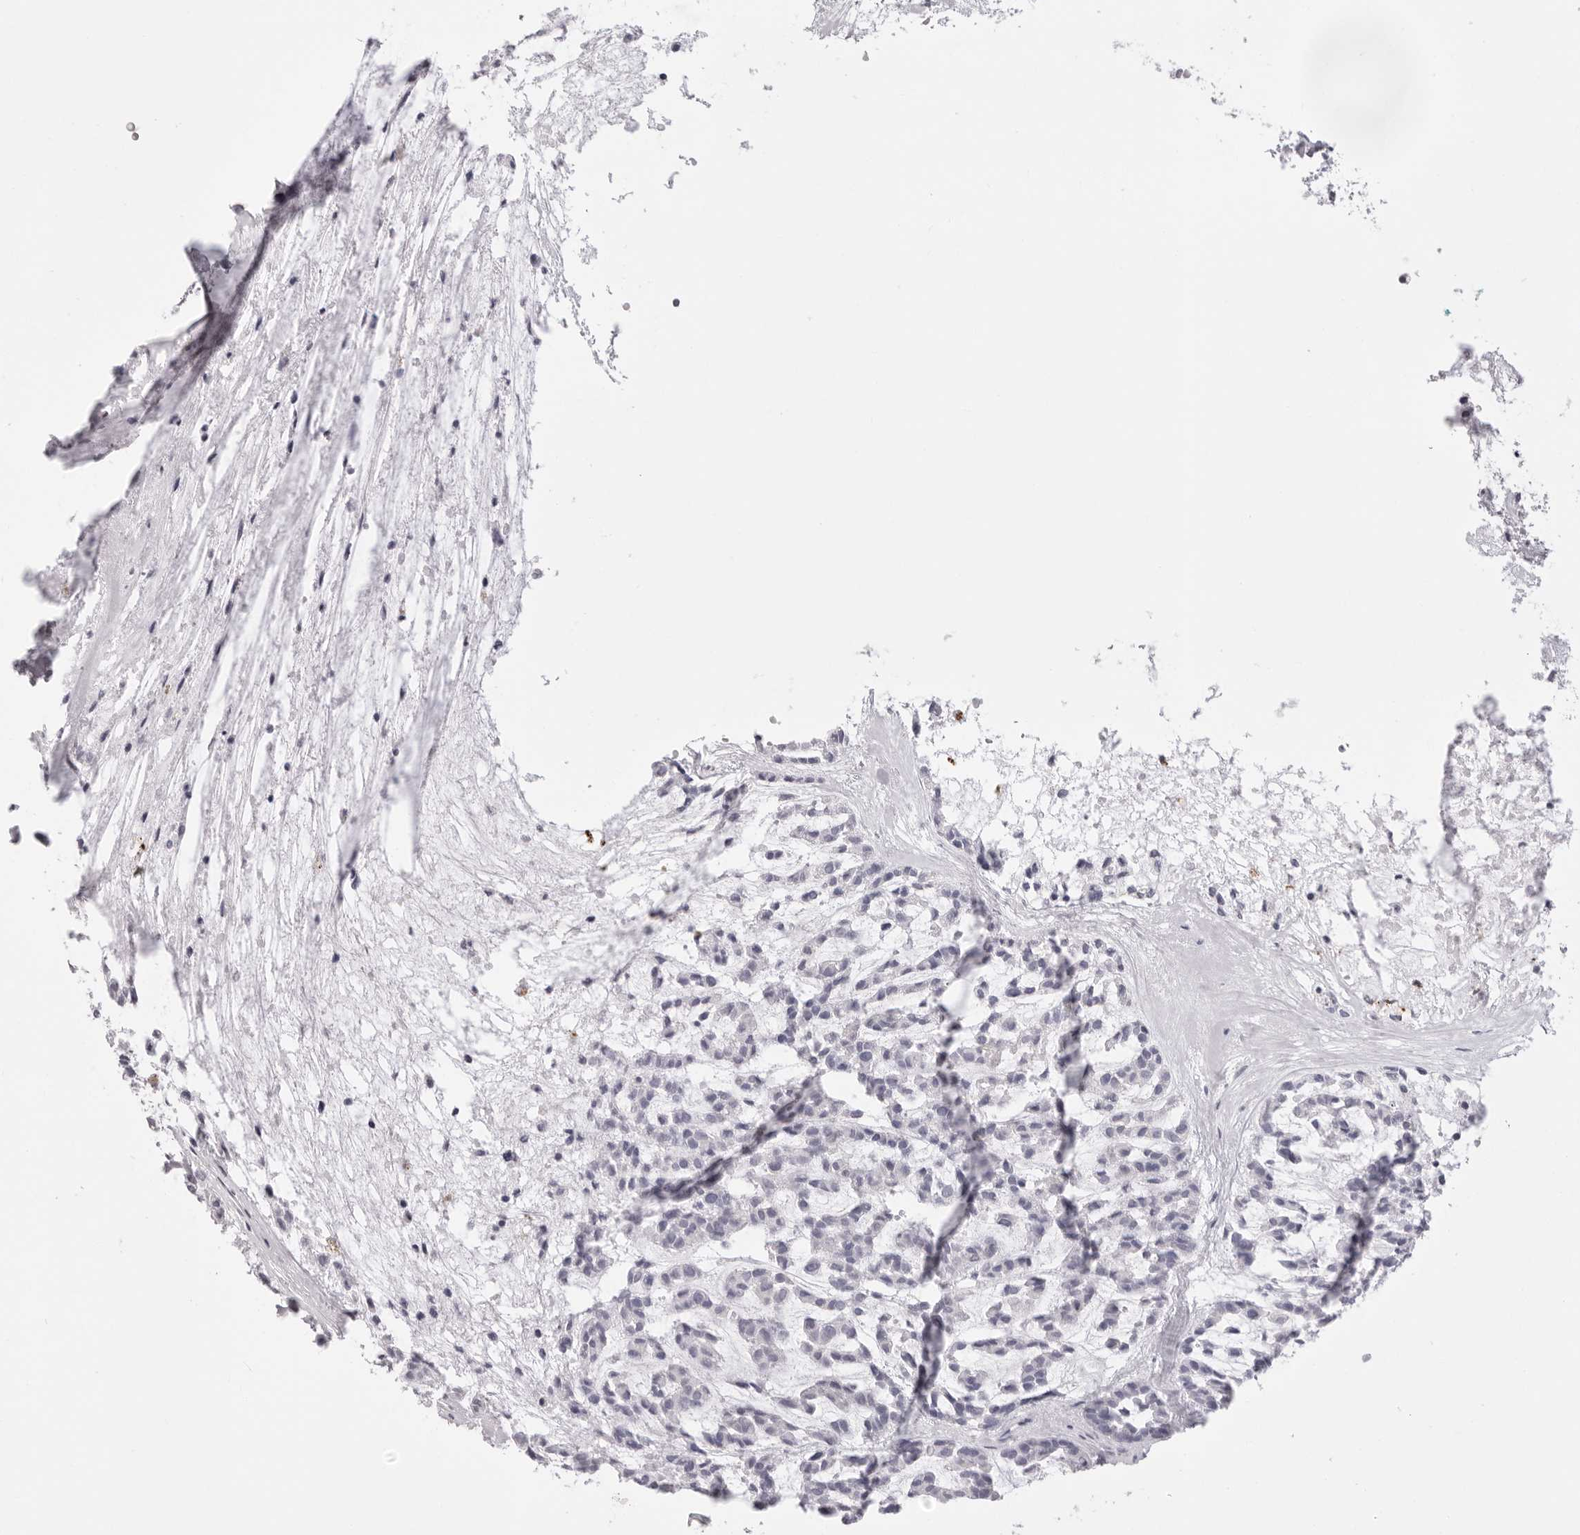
{"staining": {"intensity": "negative", "quantity": "none", "location": "none"}, "tissue": "head and neck cancer", "cell_type": "Tumor cells", "image_type": "cancer", "snomed": [{"axis": "morphology", "description": "Adenocarcinoma, NOS"}, {"axis": "morphology", "description": "Adenoma, NOS"}, {"axis": "topography", "description": "Head-Neck"}], "caption": "Human adenoma (head and neck) stained for a protein using IHC shows no staining in tumor cells.", "gene": "IL25", "patient": {"sex": "female", "age": 55}}